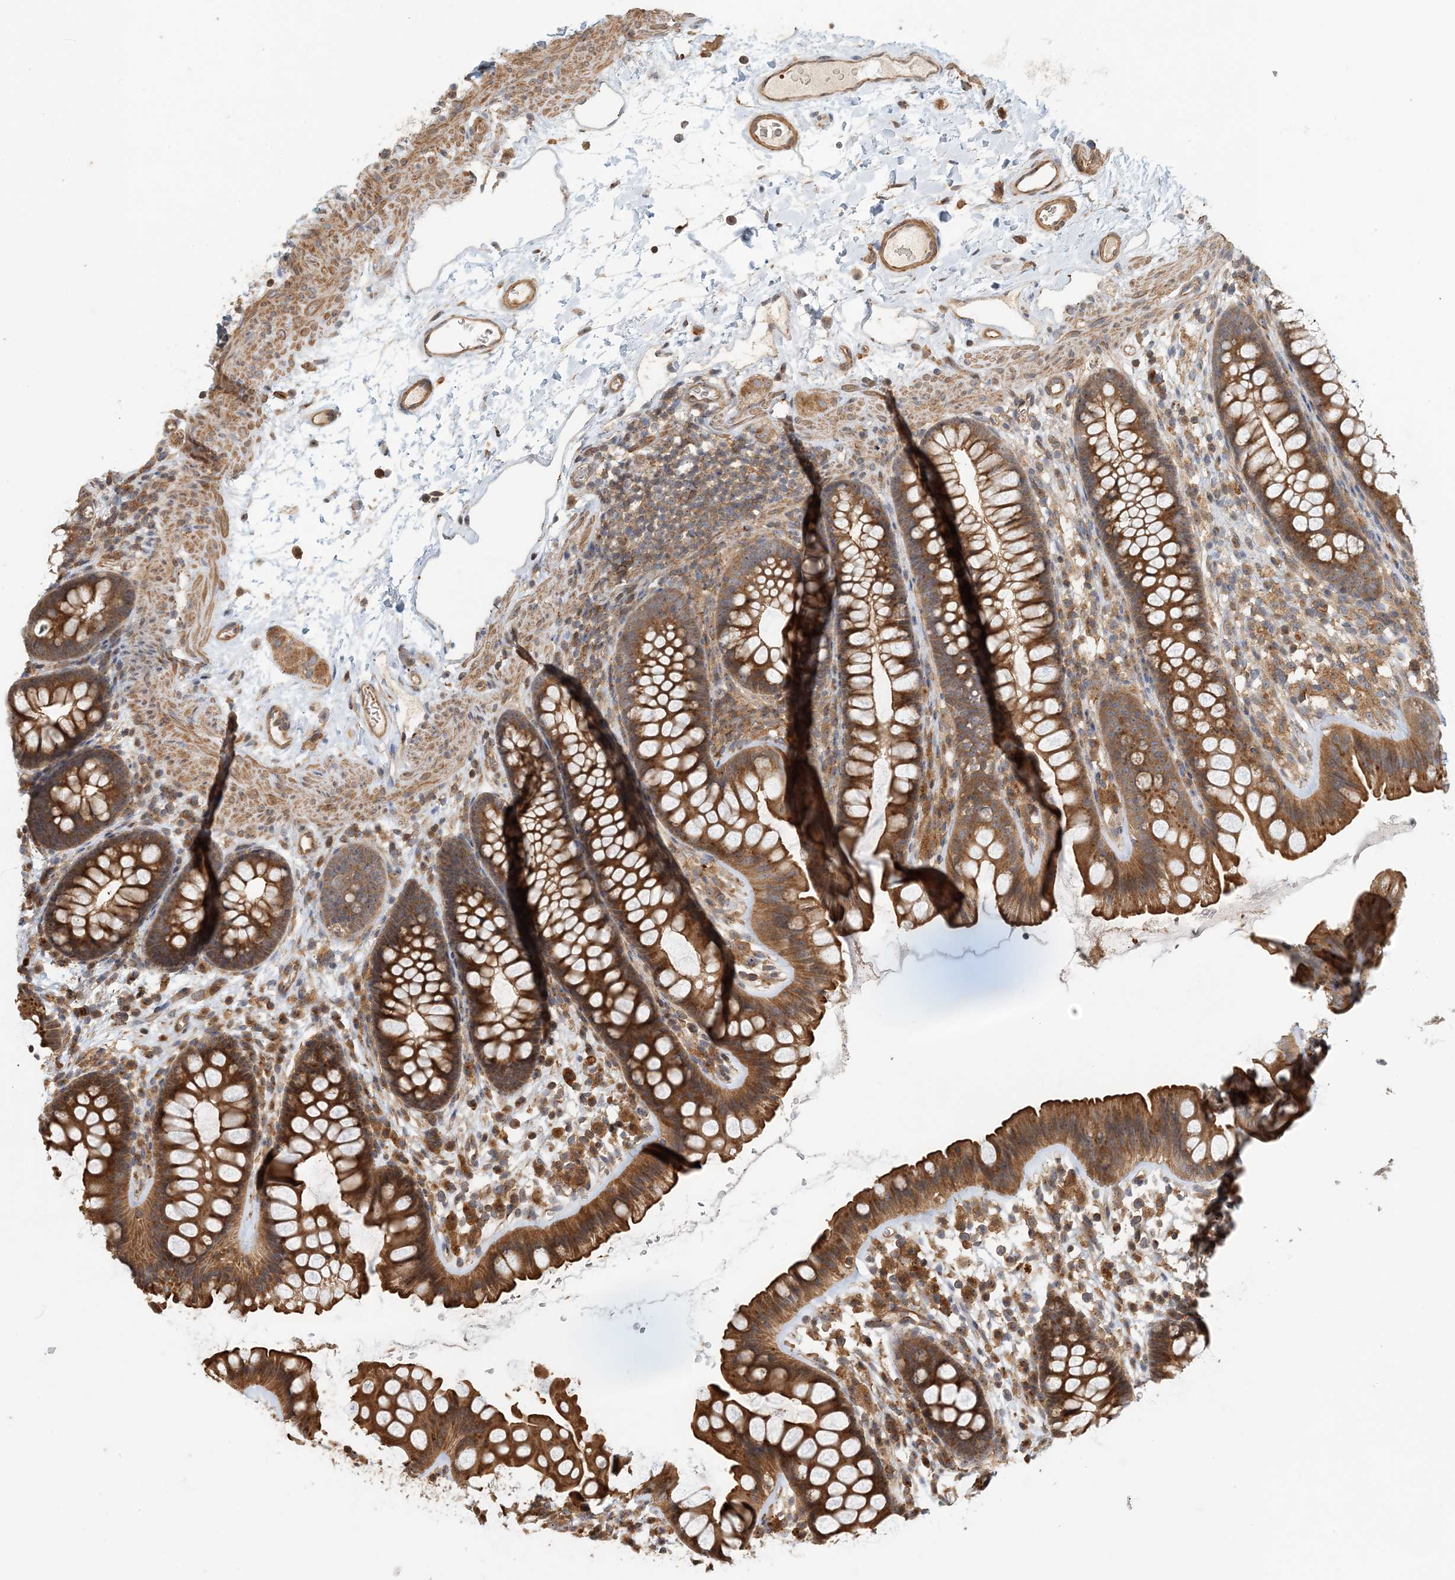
{"staining": {"intensity": "moderate", "quantity": ">75%", "location": "cytoplasmic/membranous"}, "tissue": "colon", "cell_type": "Endothelial cells", "image_type": "normal", "snomed": [{"axis": "morphology", "description": "Normal tissue, NOS"}, {"axis": "topography", "description": "Colon"}], "caption": "Immunohistochemistry of normal human colon reveals medium levels of moderate cytoplasmic/membranous positivity in approximately >75% of endothelial cells.", "gene": "COLEC11", "patient": {"sex": "female", "age": 62}}